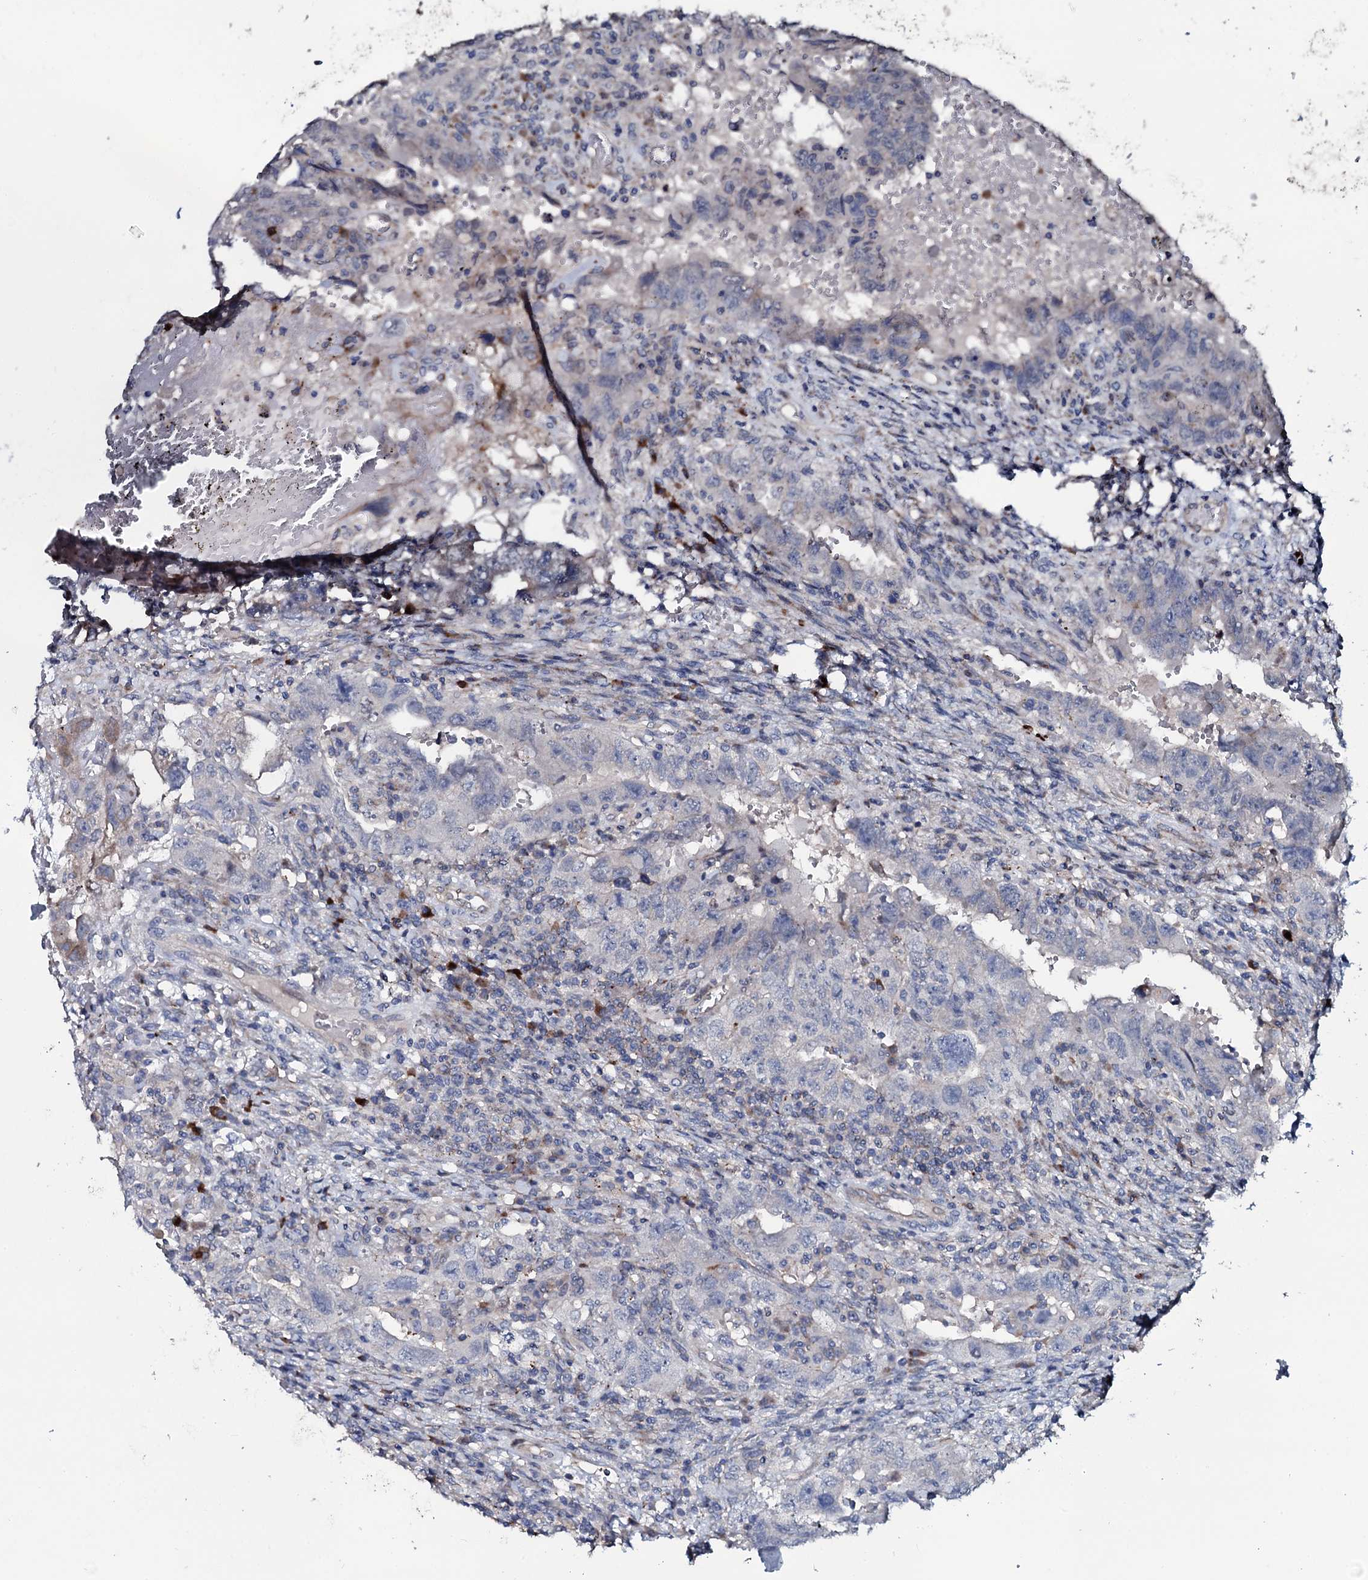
{"staining": {"intensity": "negative", "quantity": "none", "location": "none"}, "tissue": "testis cancer", "cell_type": "Tumor cells", "image_type": "cancer", "snomed": [{"axis": "morphology", "description": "Carcinoma, Embryonal, NOS"}, {"axis": "topography", "description": "Testis"}], "caption": "Immunohistochemistry (IHC) micrograph of neoplastic tissue: human testis embryonal carcinoma stained with DAB demonstrates no significant protein positivity in tumor cells.", "gene": "IL12B", "patient": {"sex": "male", "age": 26}}